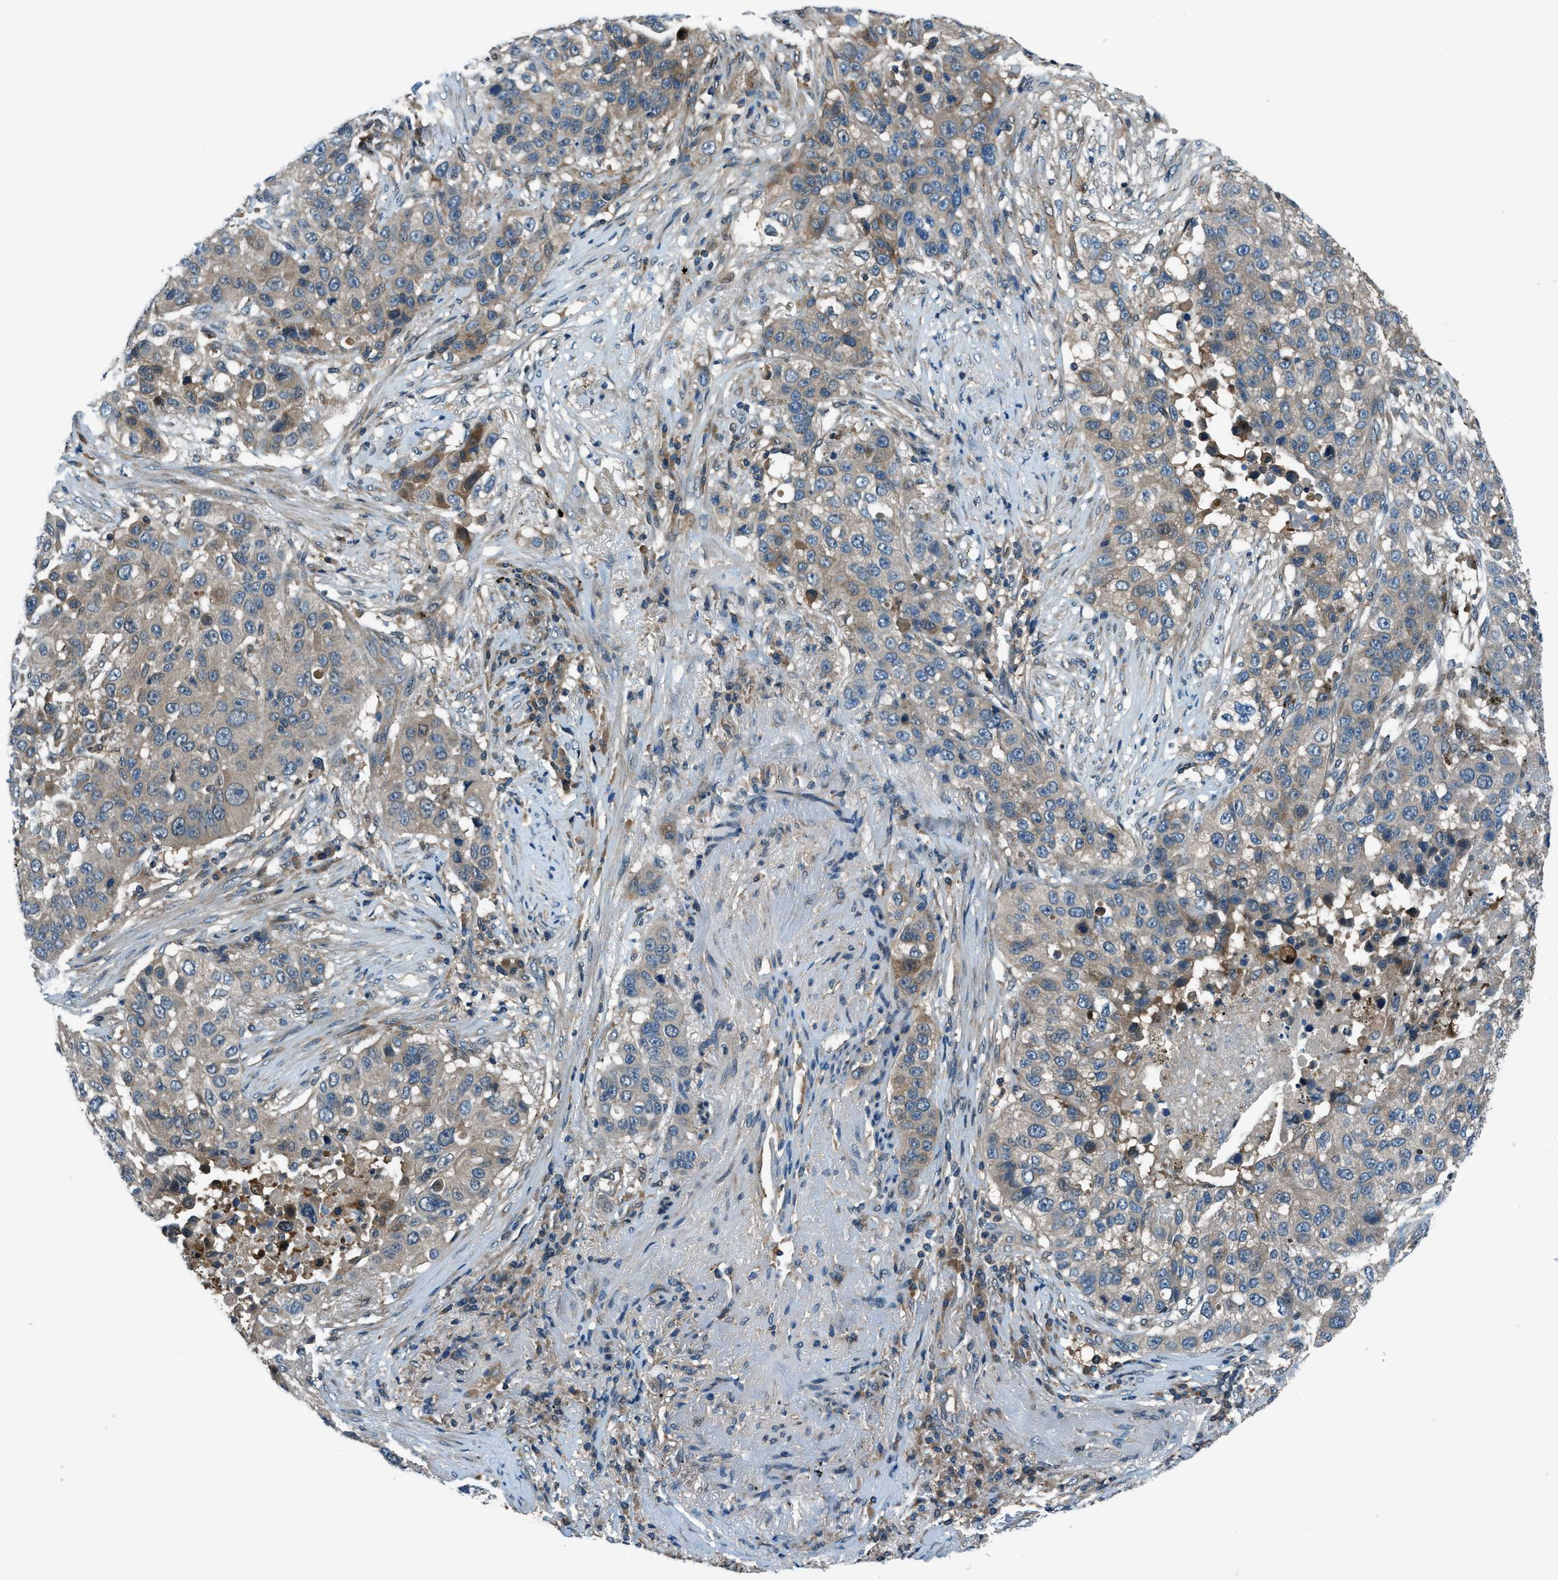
{"staining": {"intensity": "moderate", "quantity": "<25%", "location": "cytoplasmic/membranous"}, "tissue": "lung cancer", "cell_type": "Tumor cells", "image_type": "cancer", "snomed": [{"axis": "morphology", "description": "Squamous cell carcinoma, NOS"}, {"axis": "topography", "description": "Lung"}], "caption": "Lung cancer (squamous cell carcinoma) stained for a protein shows moderate cytoplasmic/membranous positivity in tumor cells.", "gene": "HEBP2", "patient": {"sex": "male", "age": 57}}